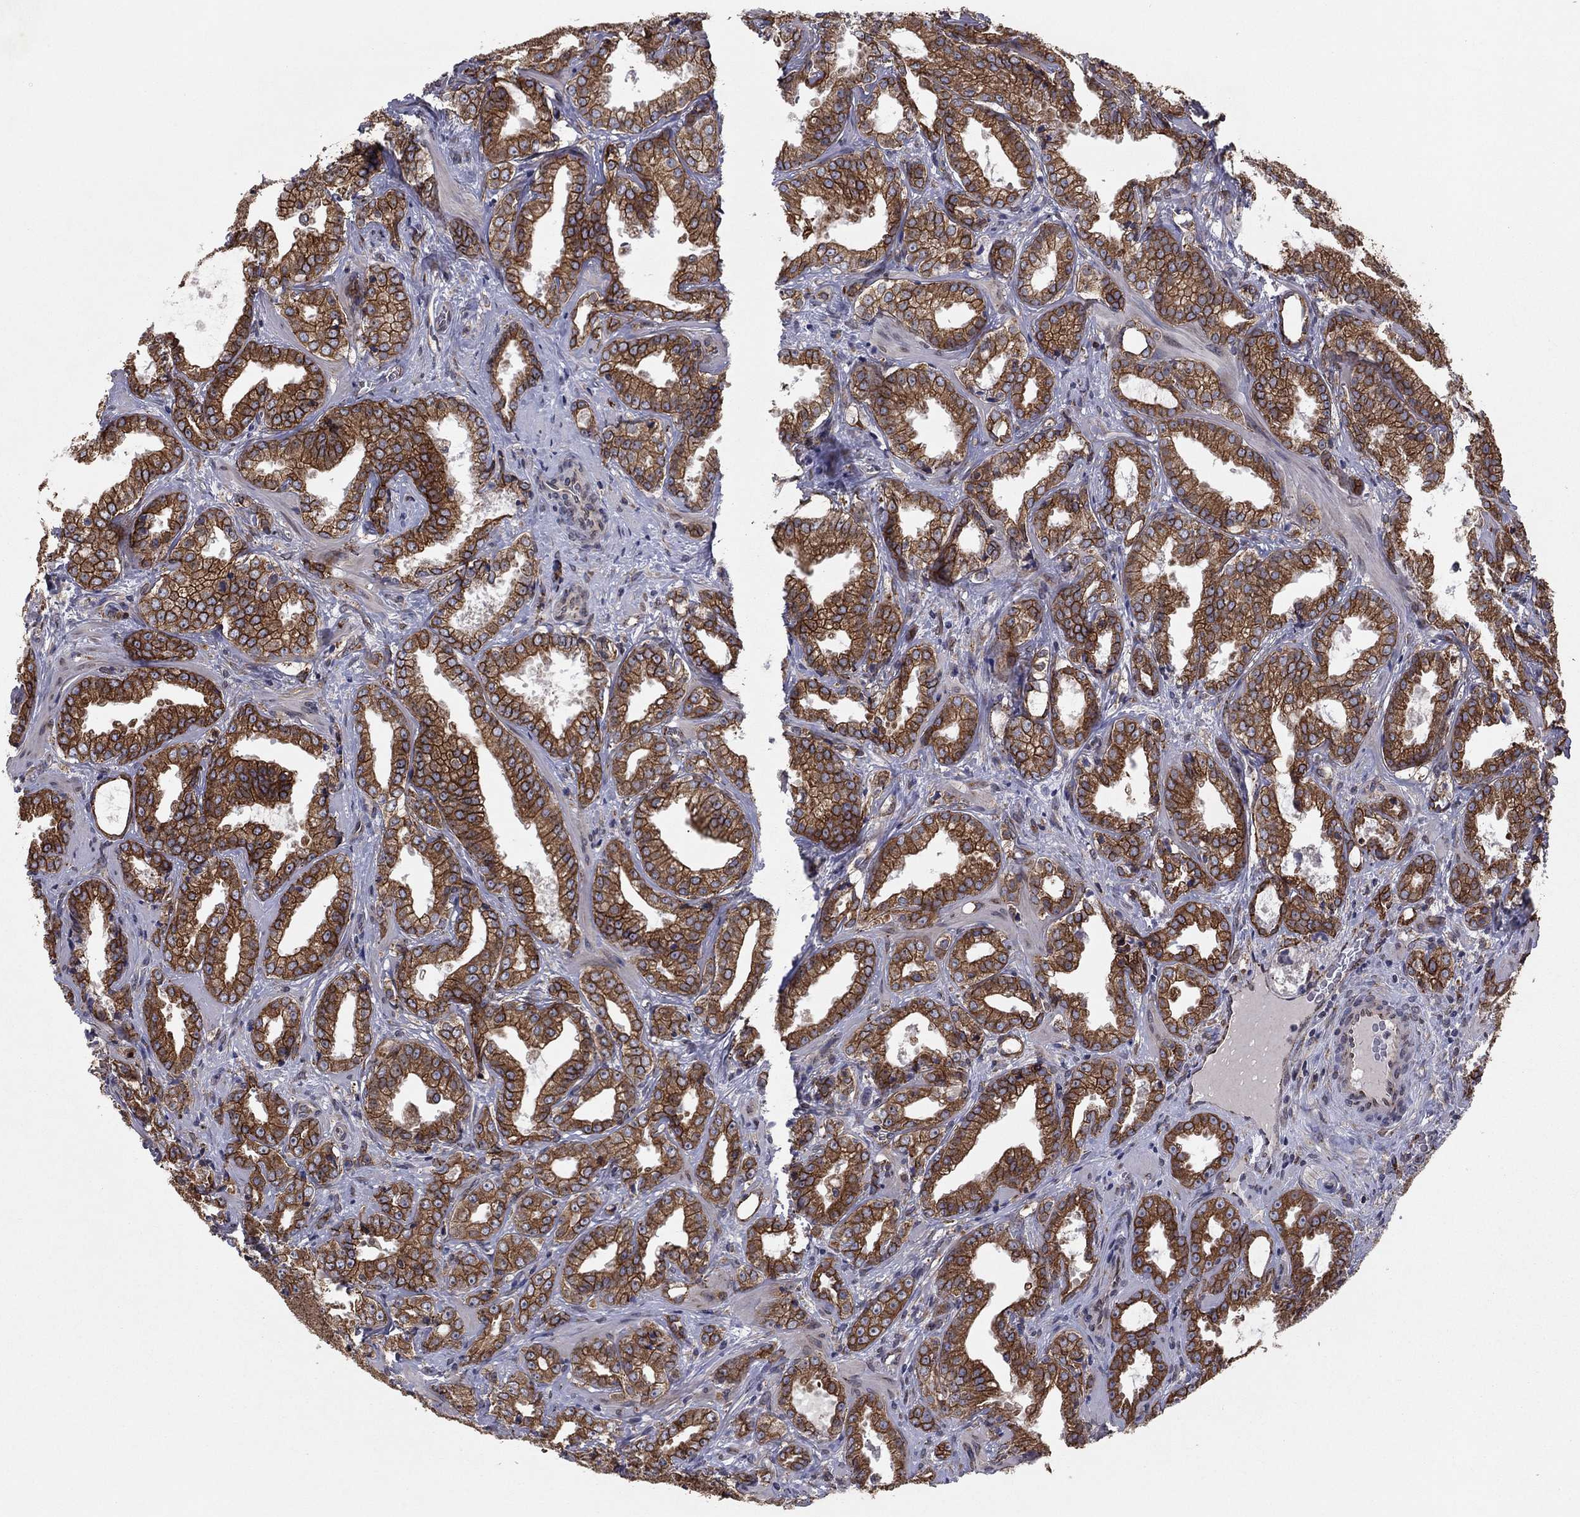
{"staining": {"intensity": "strong", "quantity": ">75%", "location": "cytoplasmic/membranous"}, "tissue": "prostate cancer", "cell_type": "Tumor cells", "image_type": "cancer", "snomed": [{"axis": "morphology", "description": "Adenocarcinoma, Medium grade"}, {"axis": "topography", "description": "Prostate and seminal vesicle, NOS"}, {"axis": "topography", "description": "Prostate"}], "caption": "The immunohistochemical stain labels strong cytoplasmic/membranous expression in tumor cells of adenocarcinoma (medium-grade) (prostate) tissue.", "gene": "YIF1A", "patient": {"sex": "male", "age": 65}}